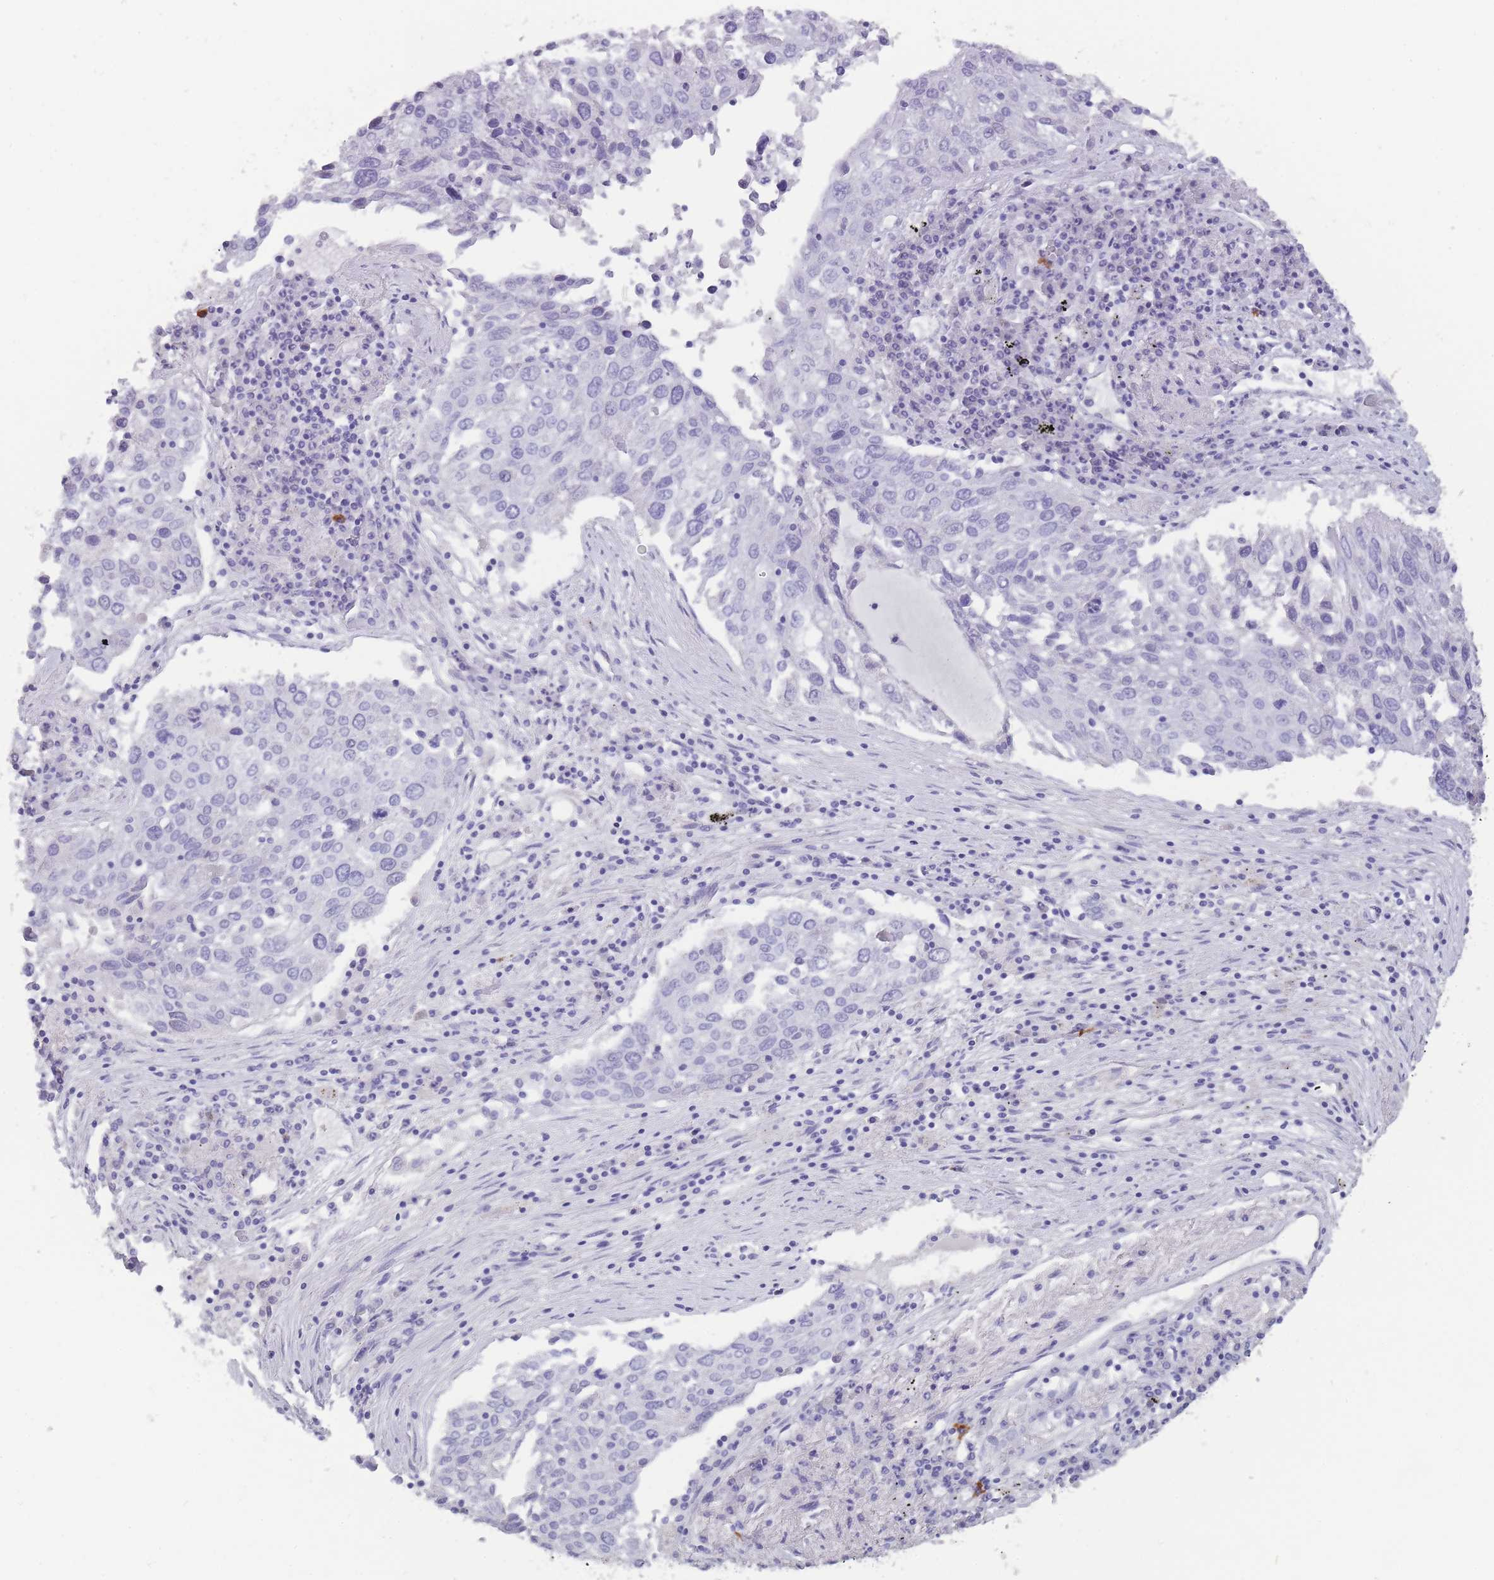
{"staining": {"intensity": "negative", "quantity": "none", "location": "none"}, "tissue": "lung cancer", "cell_type": "Tumor cells", "image_type": "cancer", "snomed": [{"axis": "morphology", "description": "Squamous cell carcinoma, NOS"}, {"axis": "topography", "description": "Lung"}], "caption": "IHC of human lung squamous cell carcinoma shows no staining in tumor cells.", "gene": "TCP11", "patient": {"sex": "male", "age": 65}}